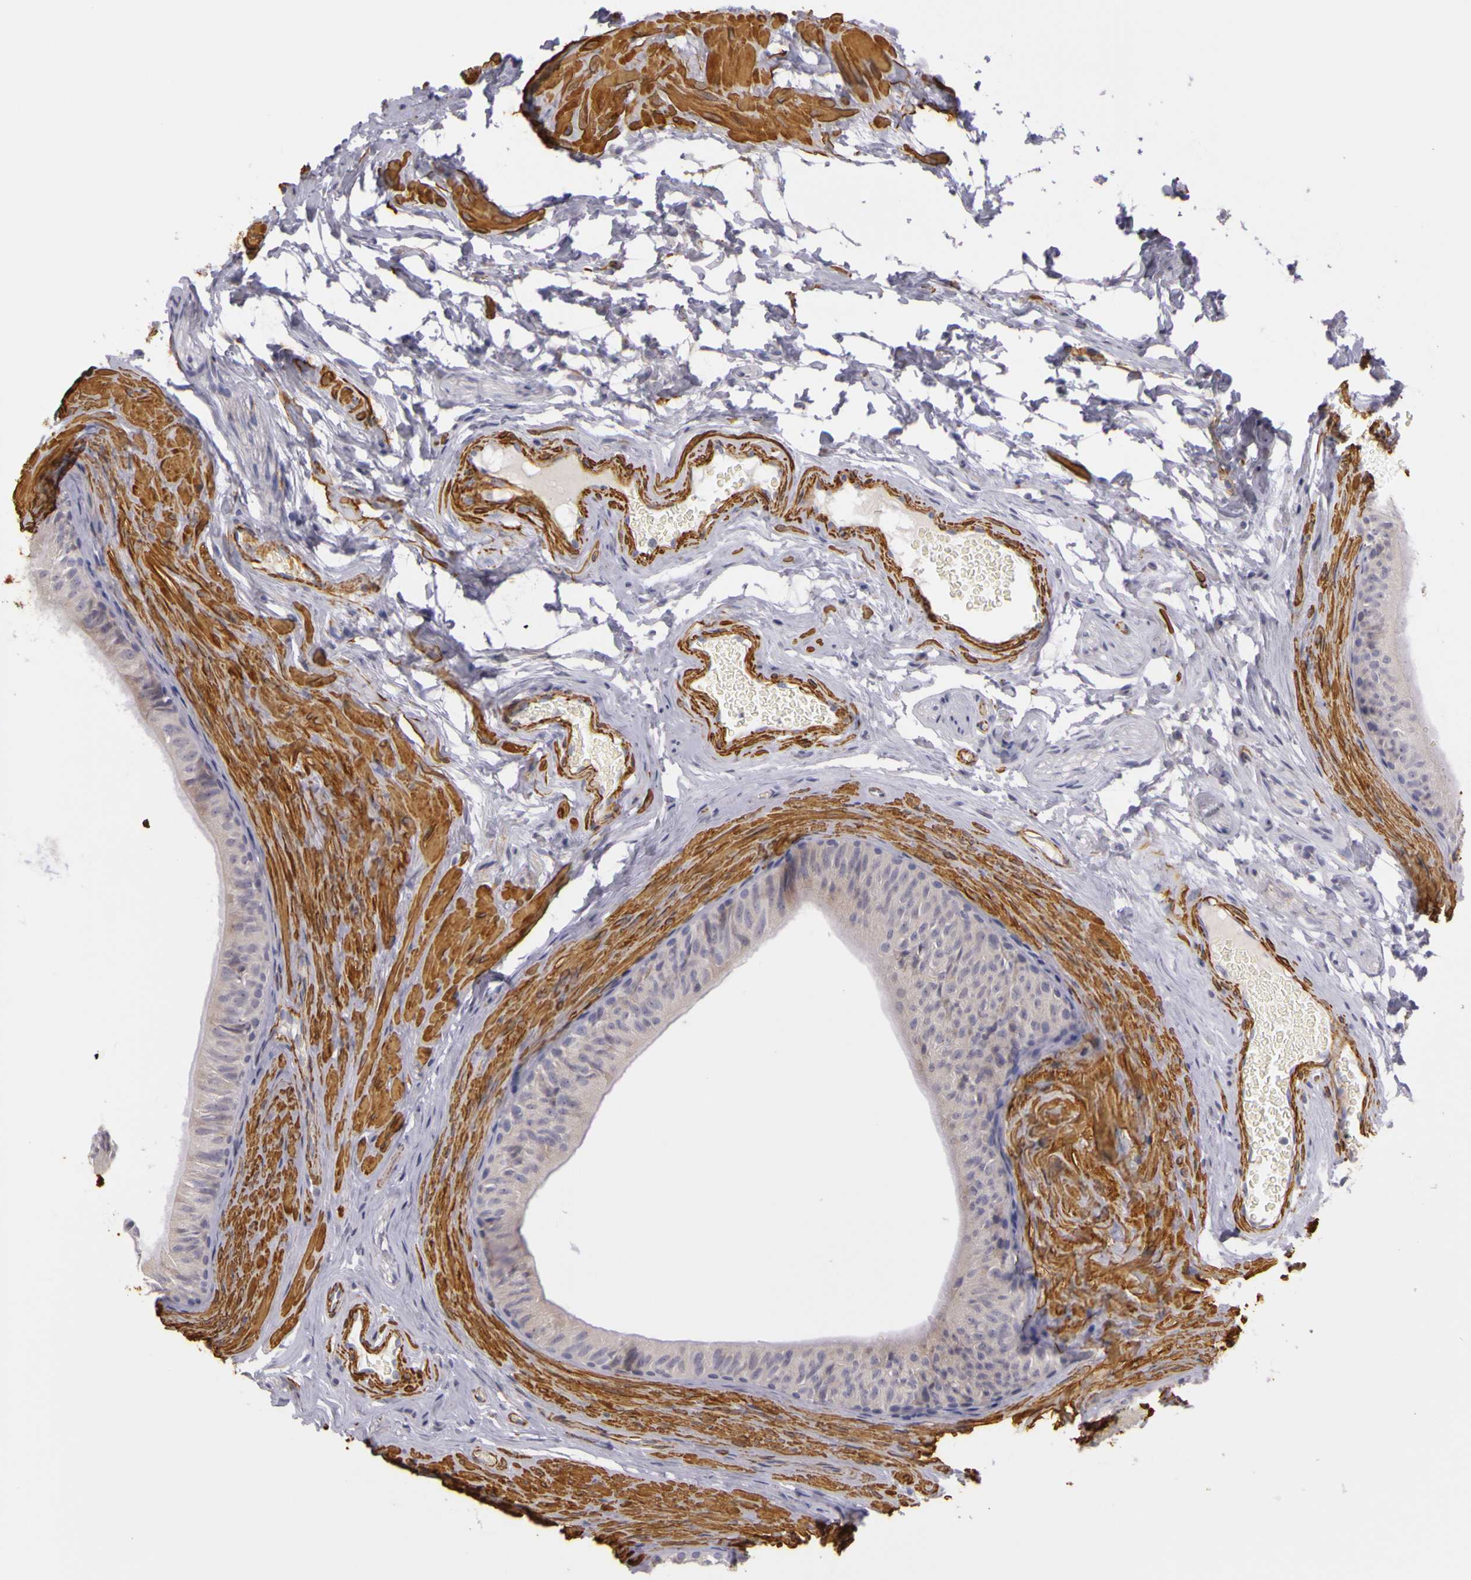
{"staining": {"intensity": "weak", "quantity": ">75%", "location": "cytoplasmic/membranous"}, "tissue": "epididymis", "cell_type": "Glandular cells", "image_type": "normal", "snomed": [{"axis": "morphology", "description": "Normal tissue, NOS"}, {"axis": "topography", "description": "Testis"}, {"axis": "topography", "description": "Epididymis"}], "caption": "Immunohistochemical staining of benign epididymis demonstrates weak cytoplasmic/membranous protein staining in approximately >75% of glandular cells.", "gene": "CNTN2", "patient": {"sex": "male", "age": 36}}